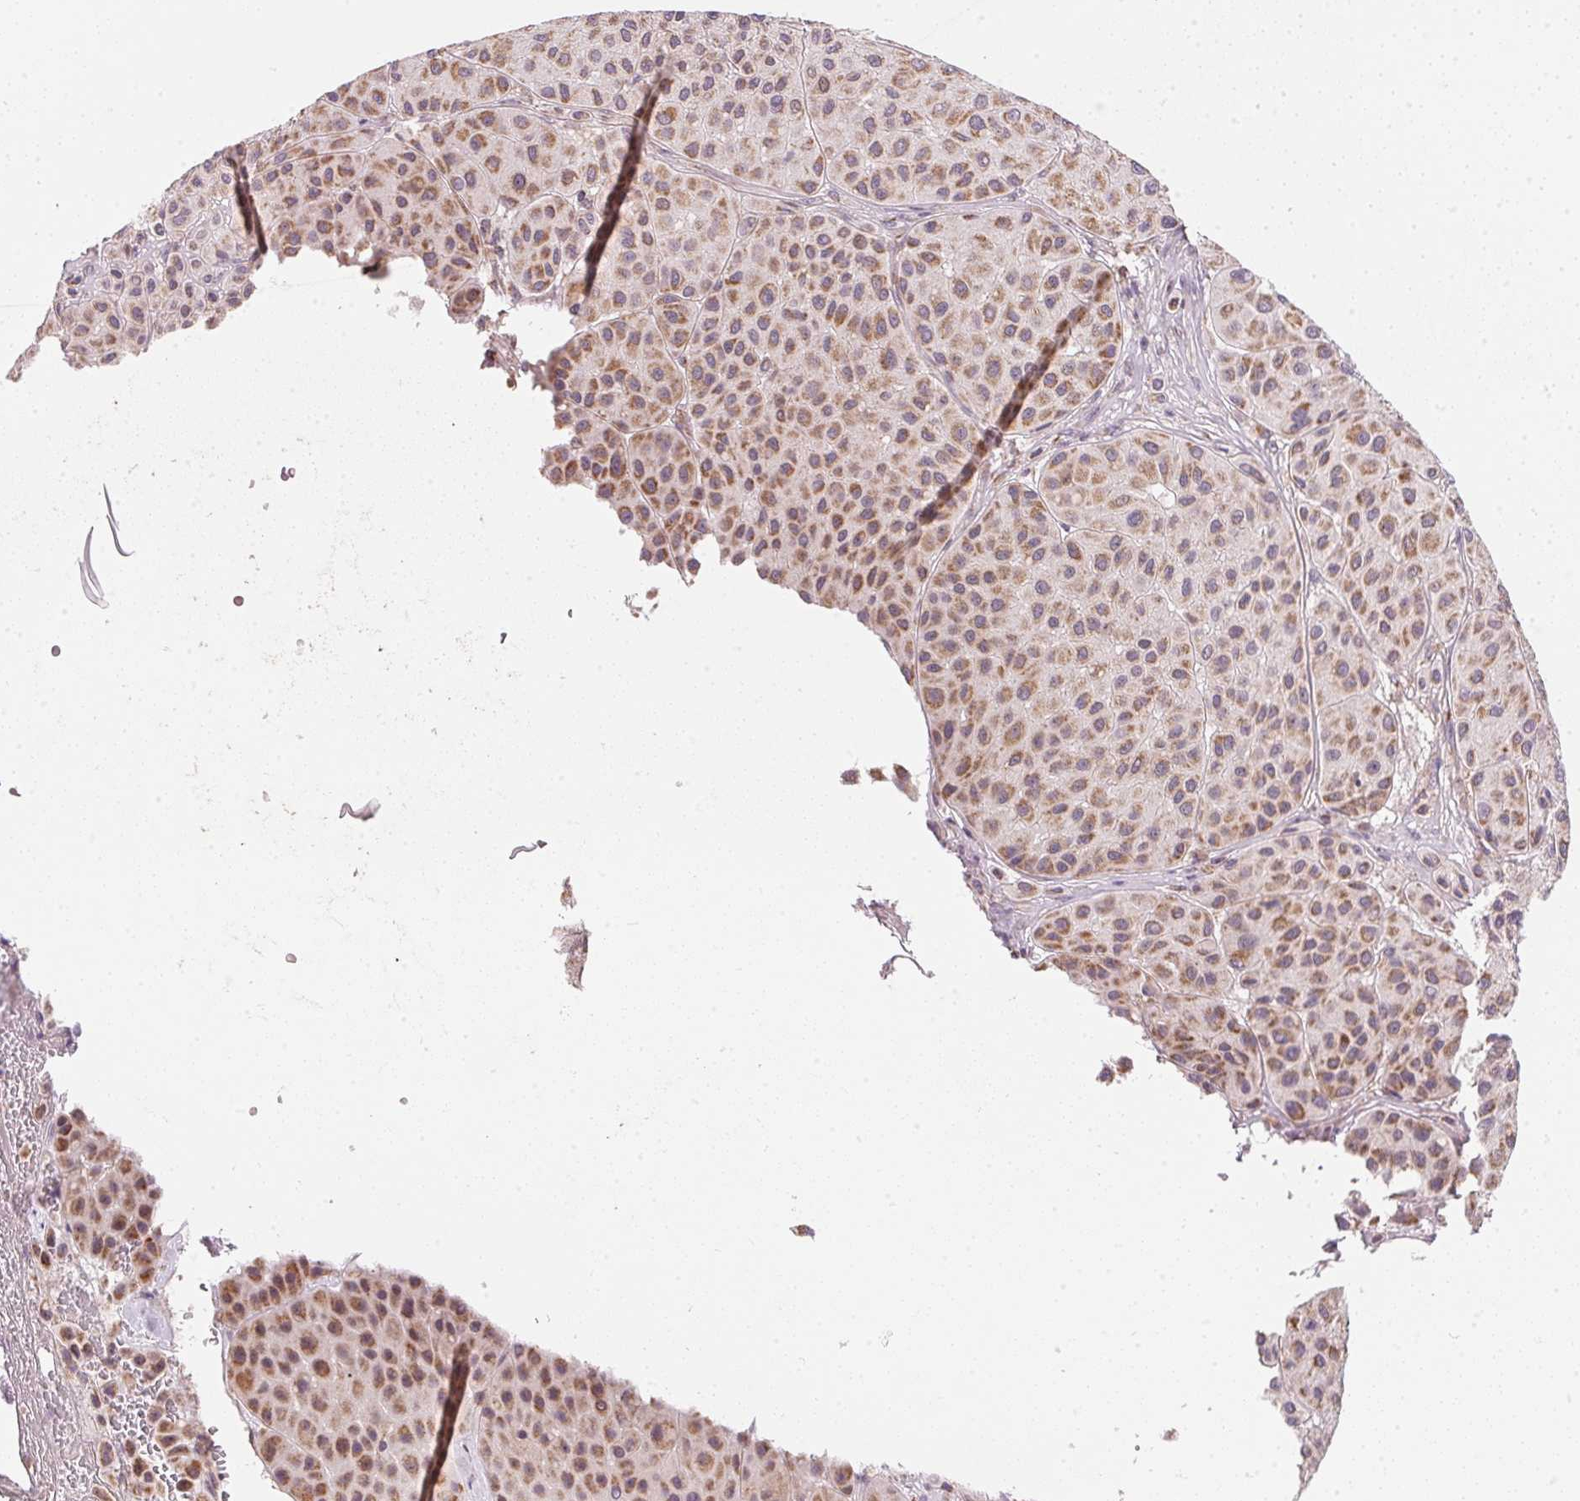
{"staining": {"intensity": "moderate", "quantity": ">75%", "location": "cytoplasmic/membranous"}, "tissue": "melanoma", "cell_type": "Tumor cells", "image_type": "cancer", "snomed": [{"axis": "morphology", "description": "Malignant melanoma, Metastatic site"}, {"axis": "topography", "description": "Smooth muscle"}], "caption": "Immunohistochemistry (IHC) (DAB (3,3'-diaminobenzidine)) staining of human malignant melanoma (metastatic site) demonstrates moderate cytoplasmic/membranous protein positivity in about >75% of tumor cells. Immunohistochemistry (IHC) stains the protein of interest in brown and the nuclei are stained blue.", "gene": "COQ7", "patient": {"sex": "male", "age": 41}}